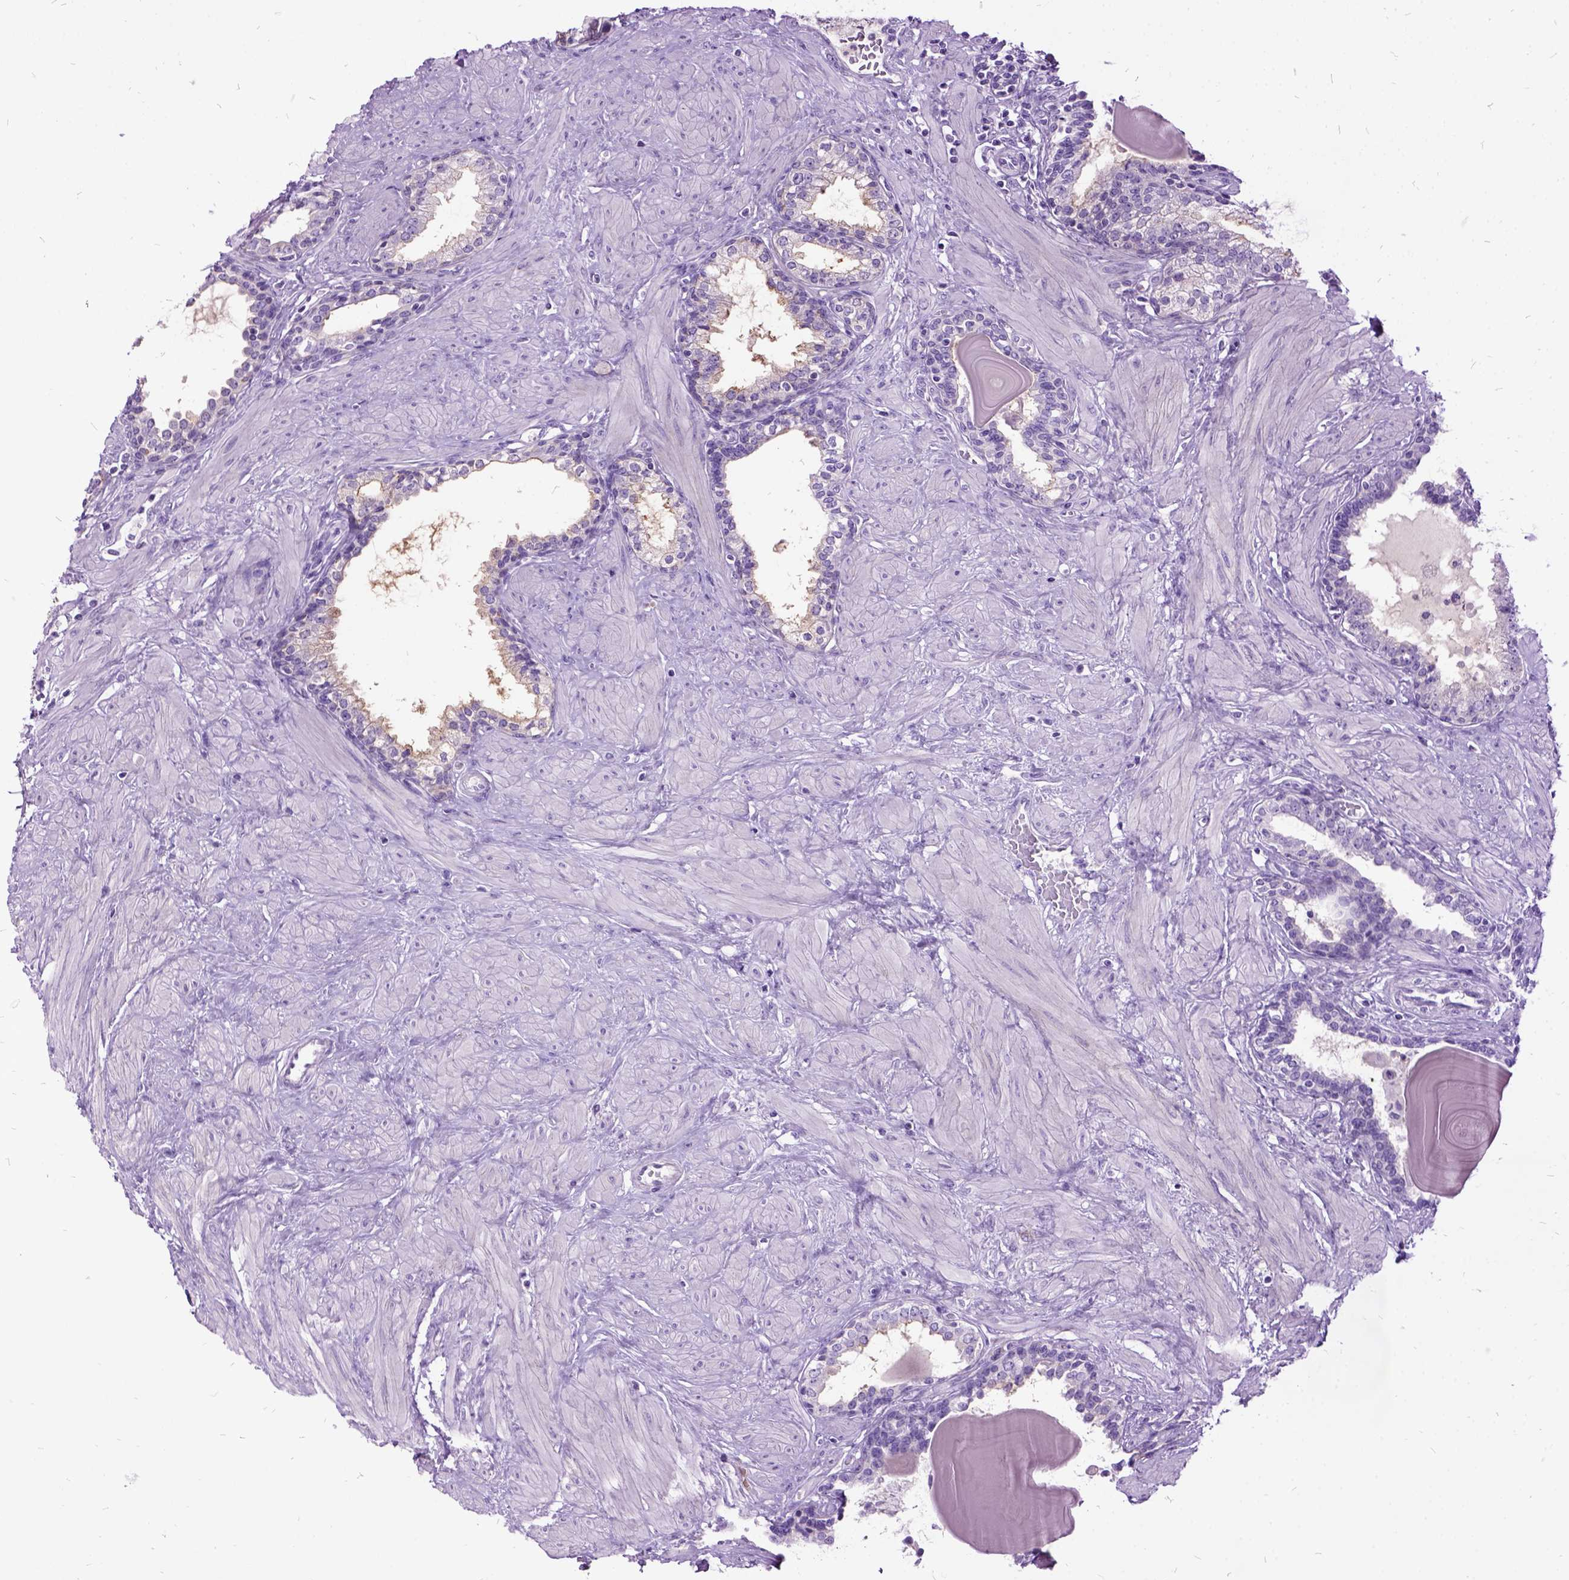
{"staining": {"intensity": "strong", "quantity": "25%-75%", "location": "cytoplasmic/membranous"}, "tissue": "prostate", "cell_type": "Glandular cells", "image_type": "normal", "snomed": [{"axis": "morphology", "description": "Normal tissue, NOS"}, {"axis": "topography", "description": "Prostate"}], "caption": "Prostate stained with a brown dye demonstrates strong cytoplasmic/membranous positive staining in about 25%-75% of glandular cells.", "gene": "MME", "patient": {"sex": "male", "age": 55}}